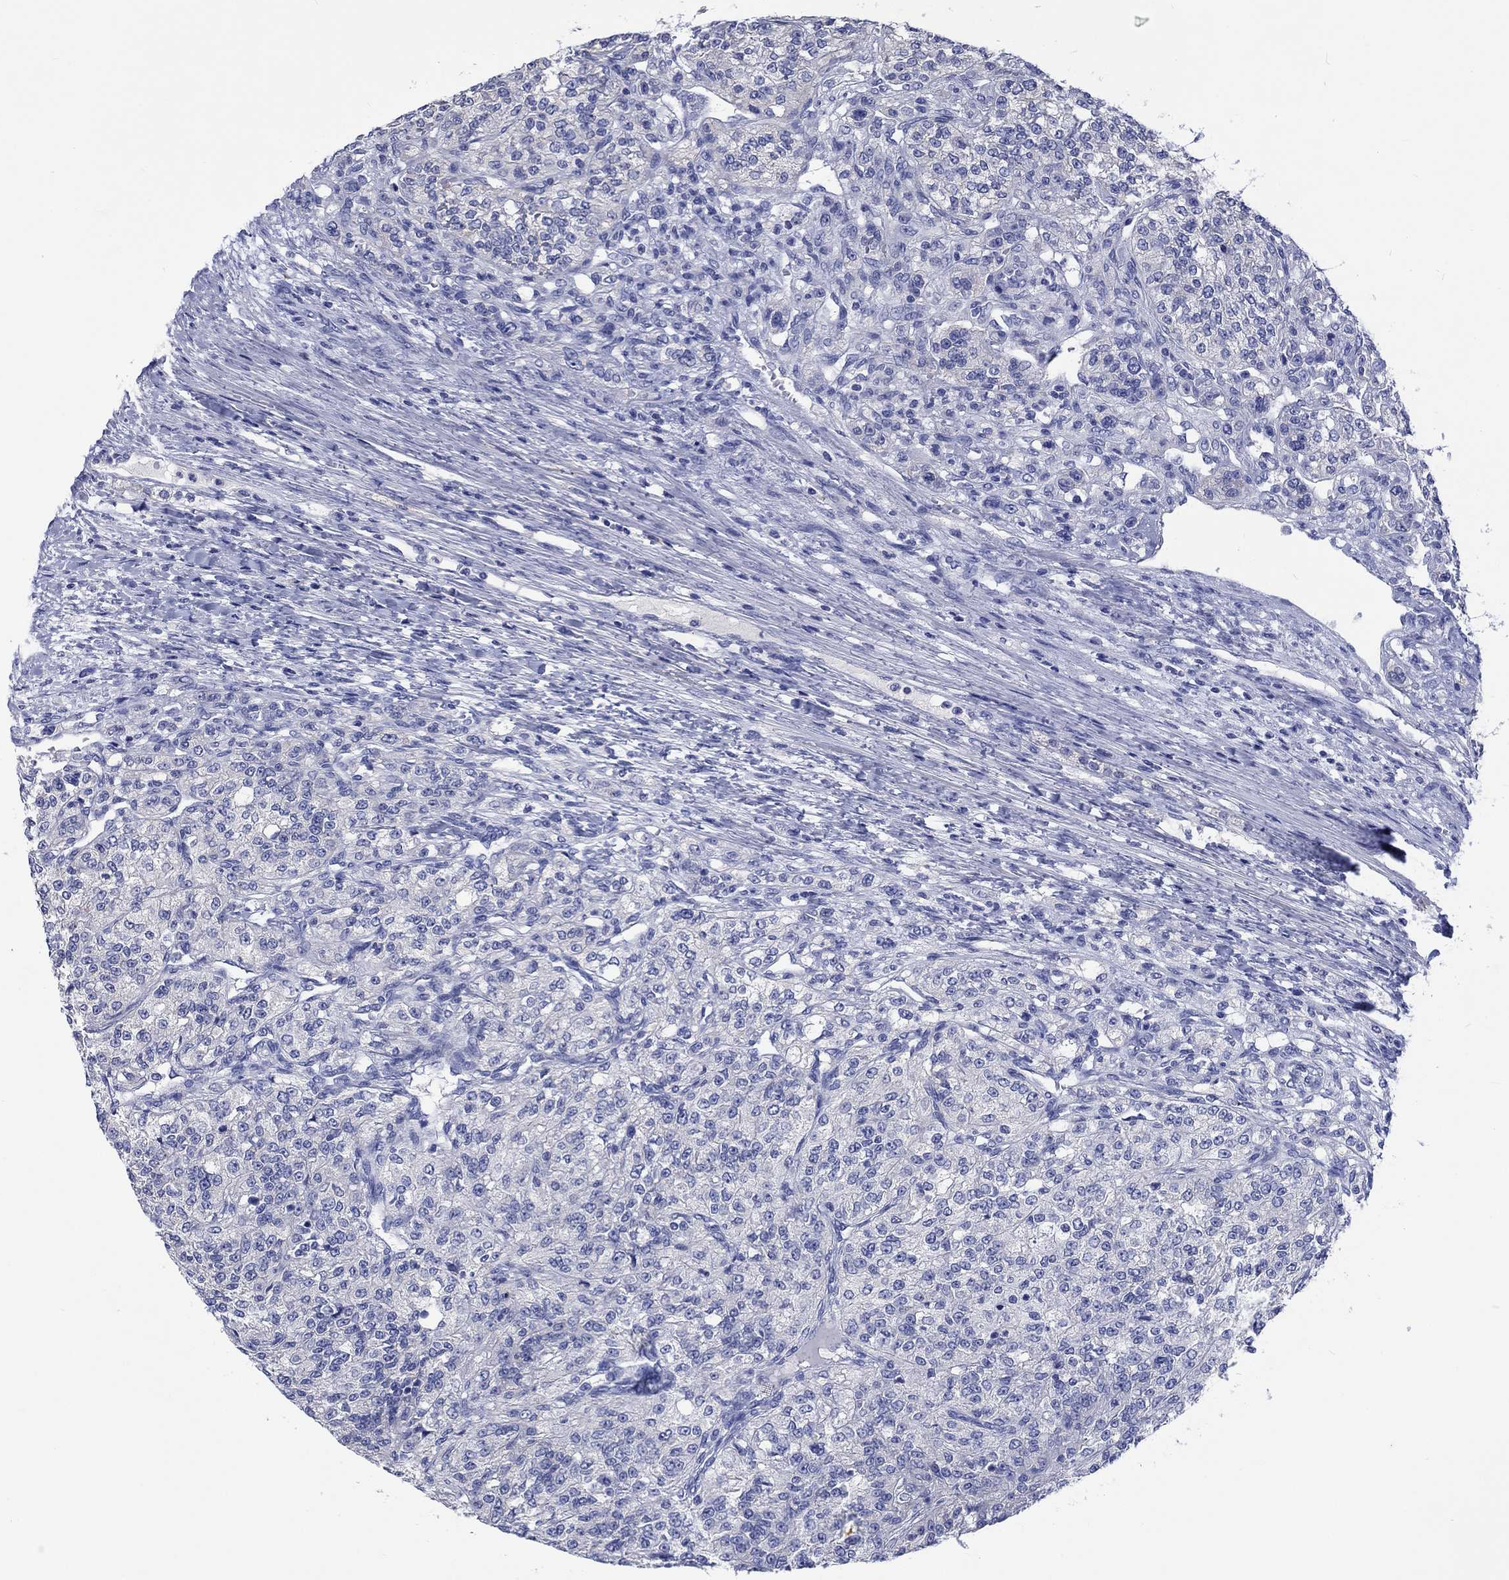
{"staining": {"intensity": "negative", "quantity": "none", "location": "none"}, "tissue": "renal cancer", "cell_type": "Tumor cells", "image_type": "cancer", "snomed": [{"axis": "morphology", "description": "Adenocarcinoma, NOS"}, {"axis": "topography", "description": "Kidney"}], "caption": "A high-resolution histopathology image shows IHC staining of renal cancer (adenocarcinoma), which displays no significant expression in tumor cells.", "gene": "TOMM20L", "patient": {"sex": "female", "age": 63}}